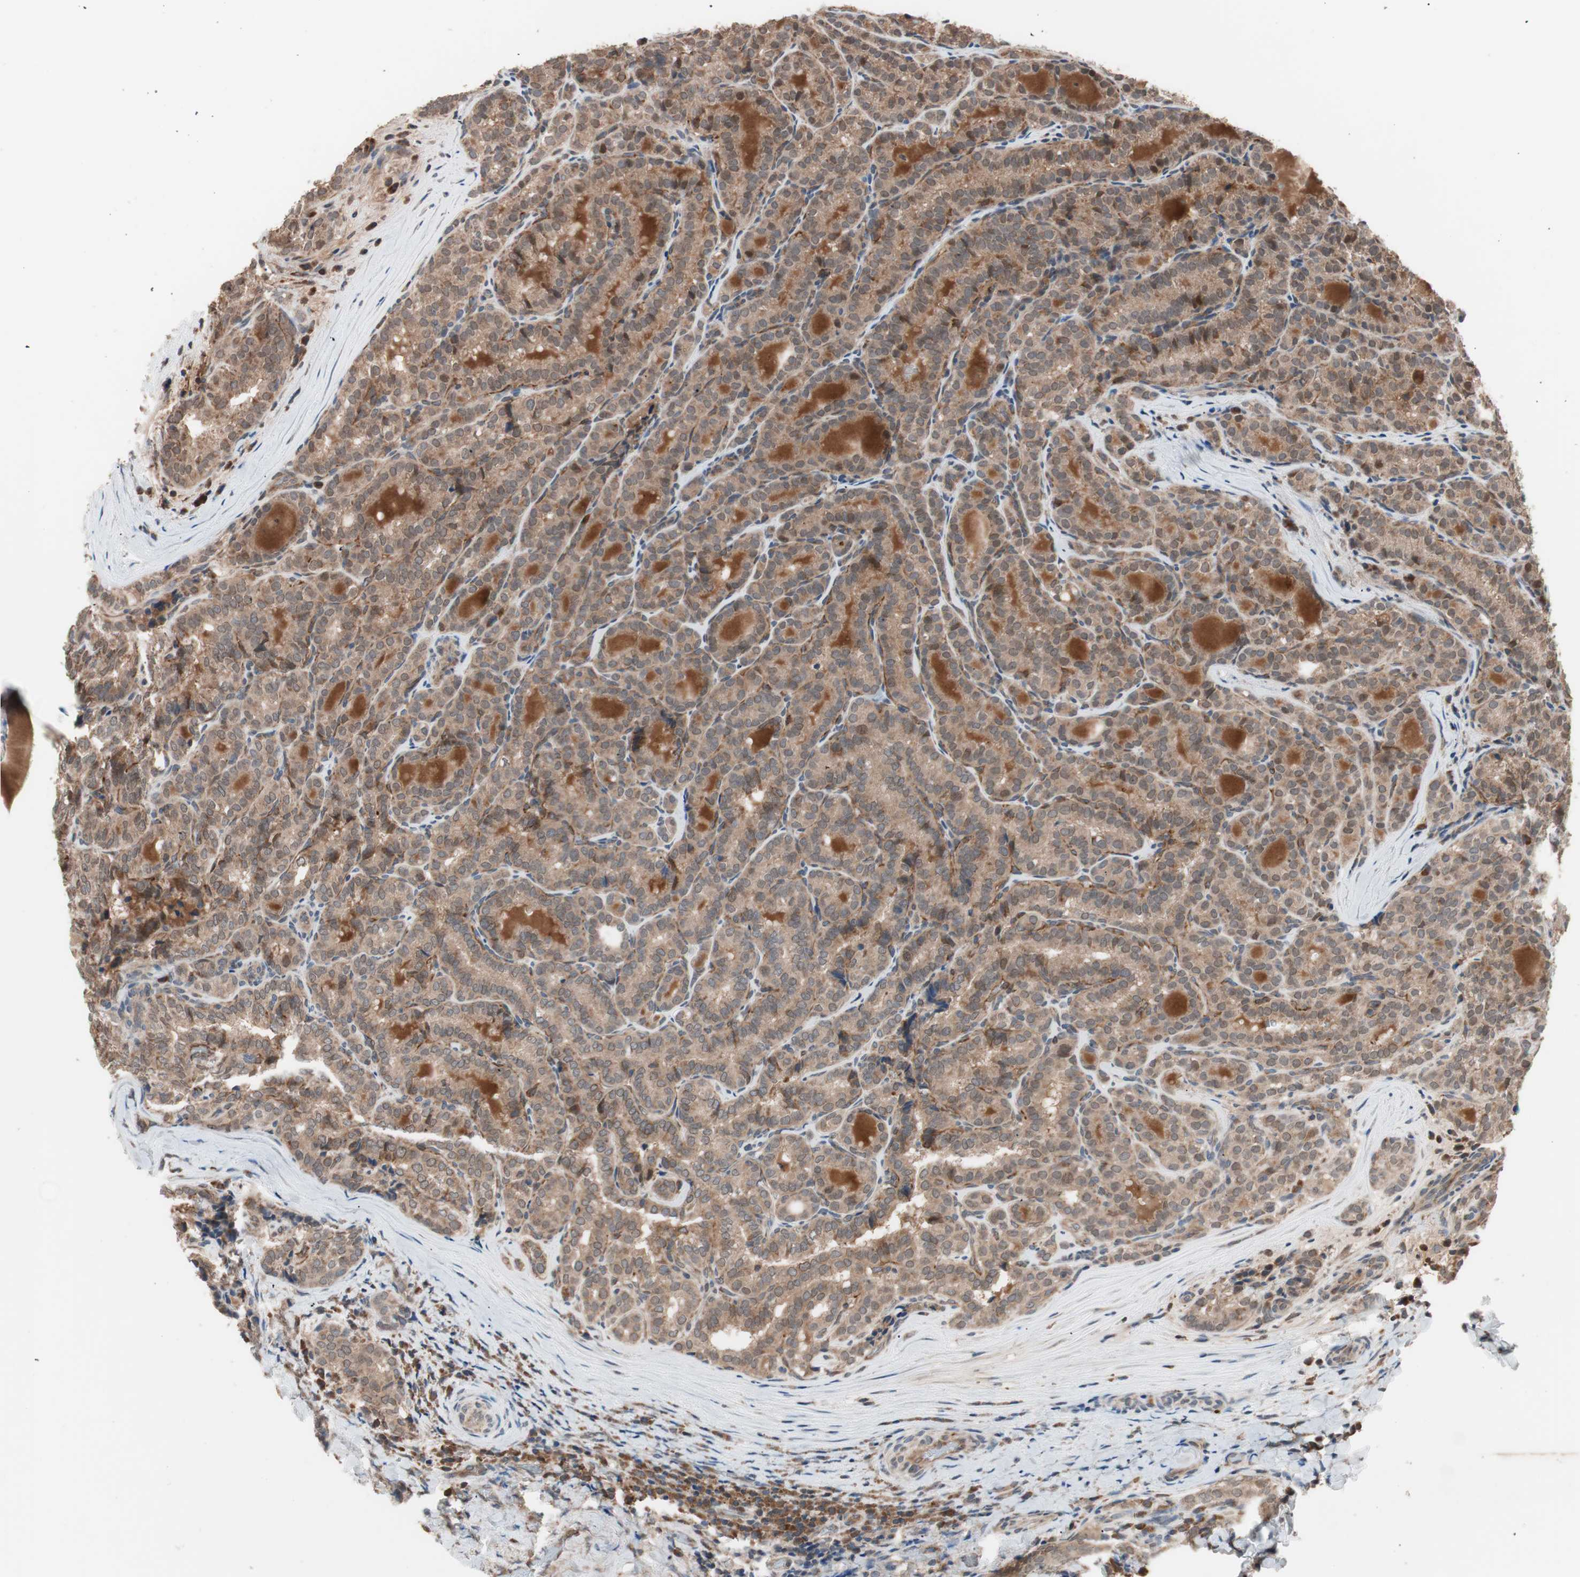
{"staining": {"intensity": "moderate", "quantity": ">75%", "location": "cytoplasmic/membranous"}, "tissue": "thyroid cancer", "cell_type": "Tumor cells", "image_type": "cancer", "snomed": [{"axis": "morphology", "description": "Normal tissue, NOS"}, {"axis": "morphology", "description": "Papillary adenocarcinoma, NOS"}, {"axis": "topography", "description": "Thyroid gland"}], "caption": "Immunohistochemistry (DAB) staining of papillary adenocarcinoma (thyroid) demonstrates moderate cytoplasmic/membranous protein expression in about >75% of tumor cells.", "gene": "HMBS", "patient": {"sex": "female", "age": 30}}